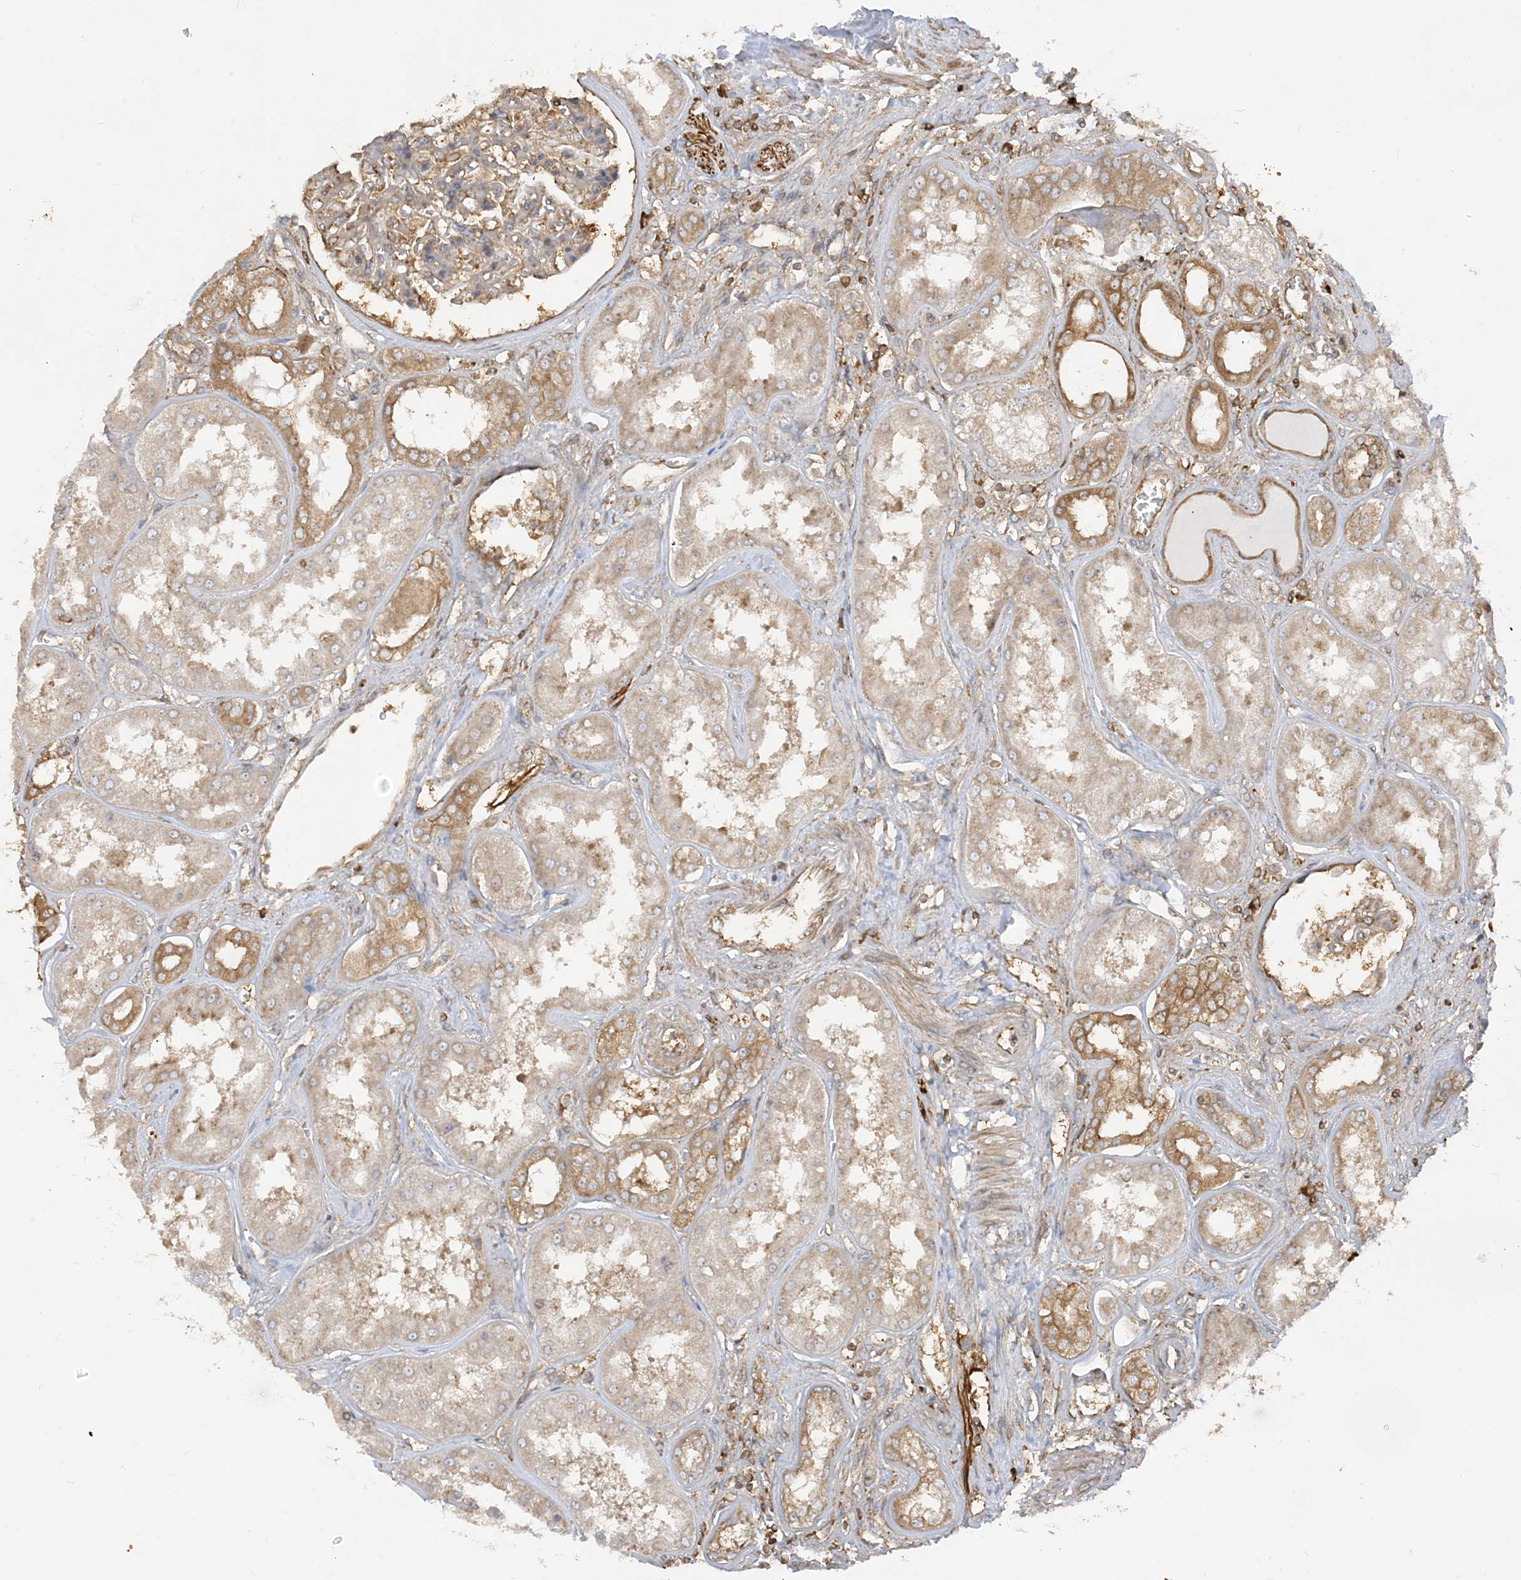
{"staining": {"intensity": "moderate", "quantity": ">75%", "location": "cytoplasmic/membranous"}, "tissue": "kidney", "cell_type": "Cells in glomeruli", "image_type": "normal", "snomed": [{"axis": "morphology", "description": "Normal tissue, NOS"}, {"axis": "topography", "description": "Kidney"}], "caption": "The micrograph reveals immunohistochemical staining of normal kidney. There is moderate cytoplasmic/membranous expression is seen in approximately >75% of cells in glomeruli. The staining is performed using DAB (3,3'-diaminobenzidine) brown chromogen to label protein expression. The nuclei are counter-stained blue using hematoxylin.", "gene": "SRP72", "patient": {"sex": "female", "age": 56}}